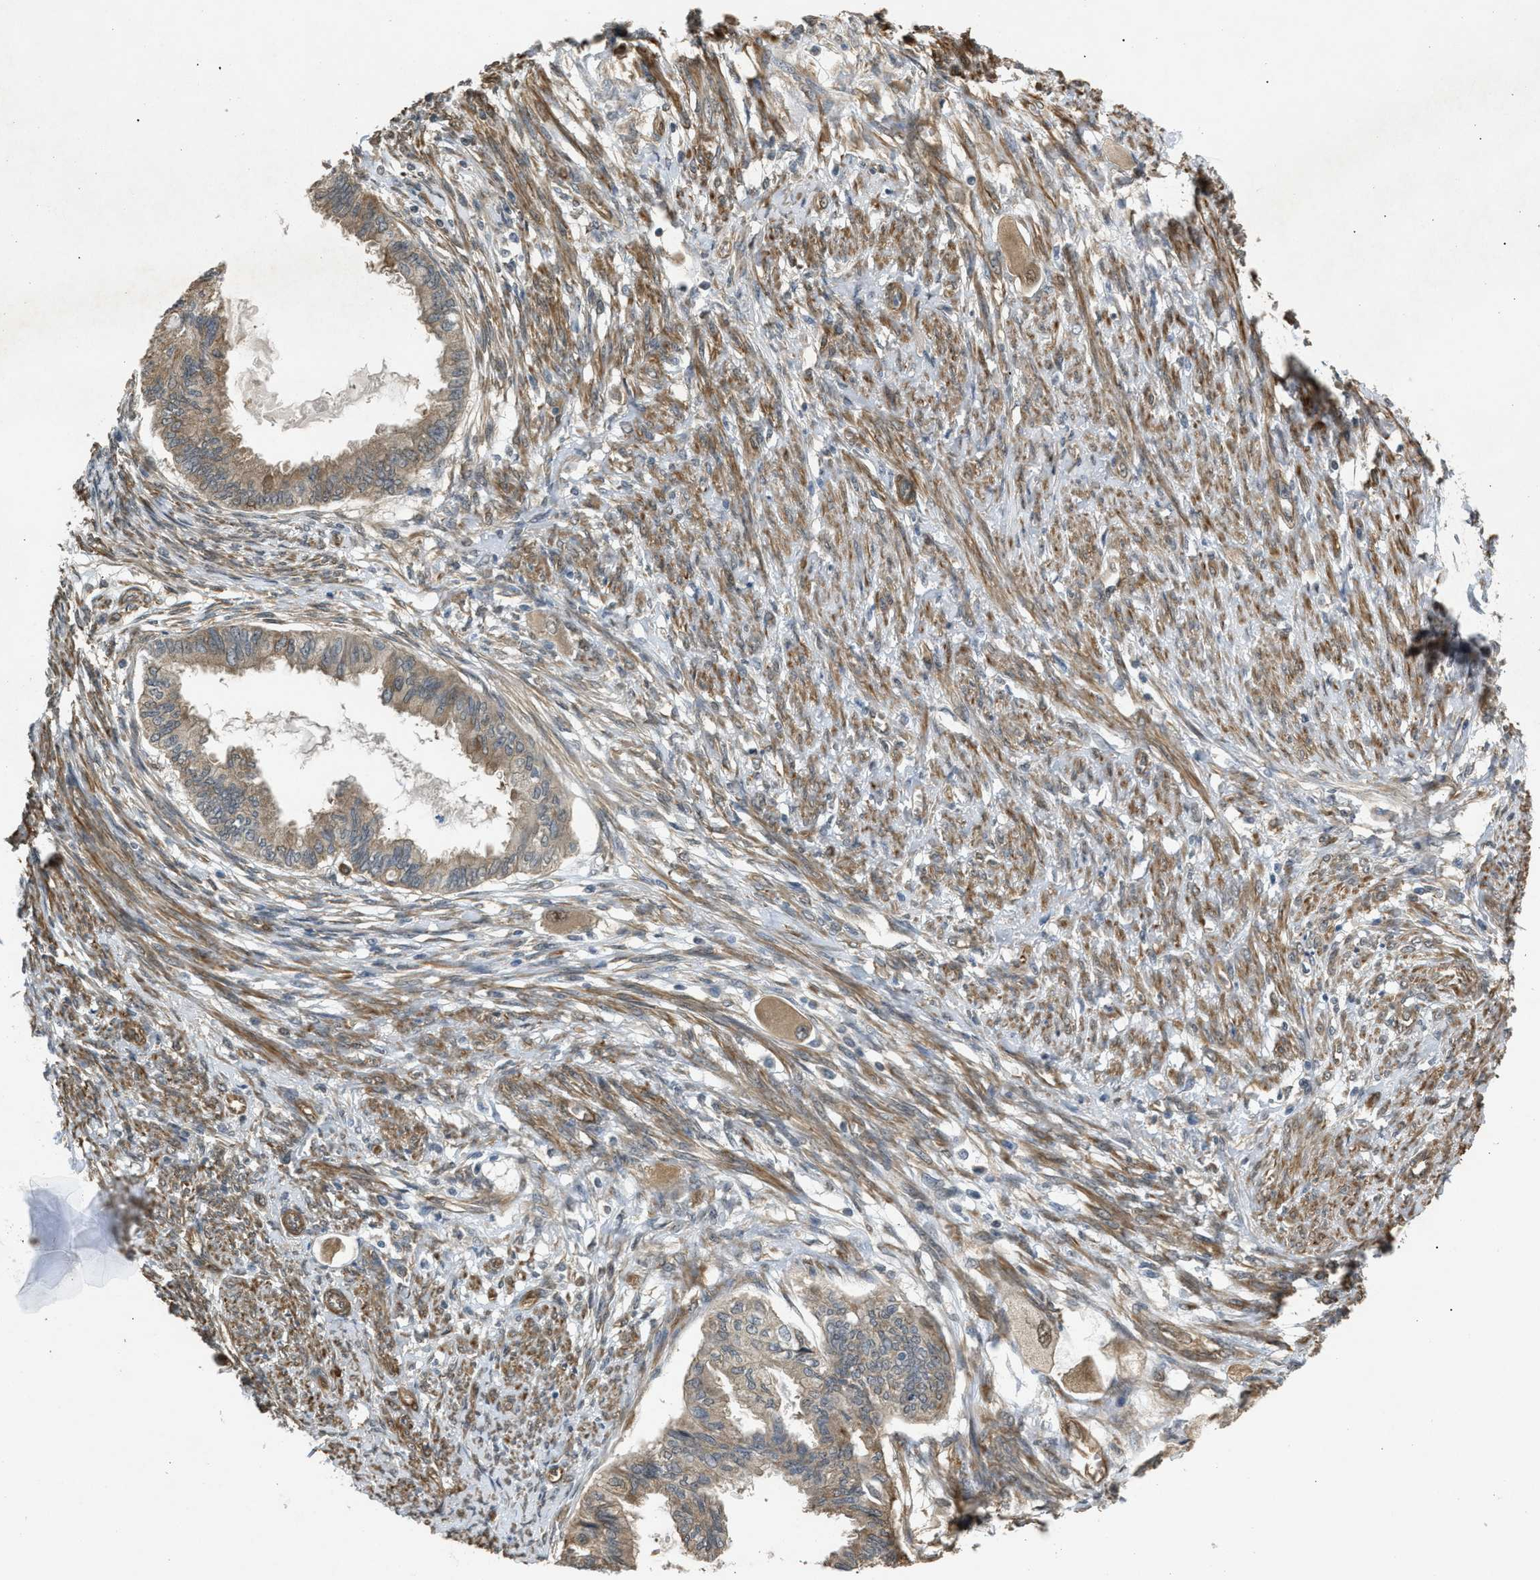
{"staining": {"intensity": "weak", "quantity": ">75%", "location": "cytoplasmic/membranous"}, "tissue": "cervical cancer", "cell_type": "Tumor cells", "image_type": "cancer", "snomed": [{"axis": "morphology", "description": "Normal tissue, NOS"}, {"axis": "morphology", "description": "Adenocarcinoma, NOS"}, {"axis": "topography", "description": "Cervix"}, {"axis": "topography", "description": "Endometrium"}], "caption": "Immunohistochemical staining of cervical cancer (adenocarcinoma) shows low levels of weak cytoplasmic/membranous positivity in approximately >75% of tumor cells.", "gene": "BAG3", "patient": {"sex": "female", "age": 86}}